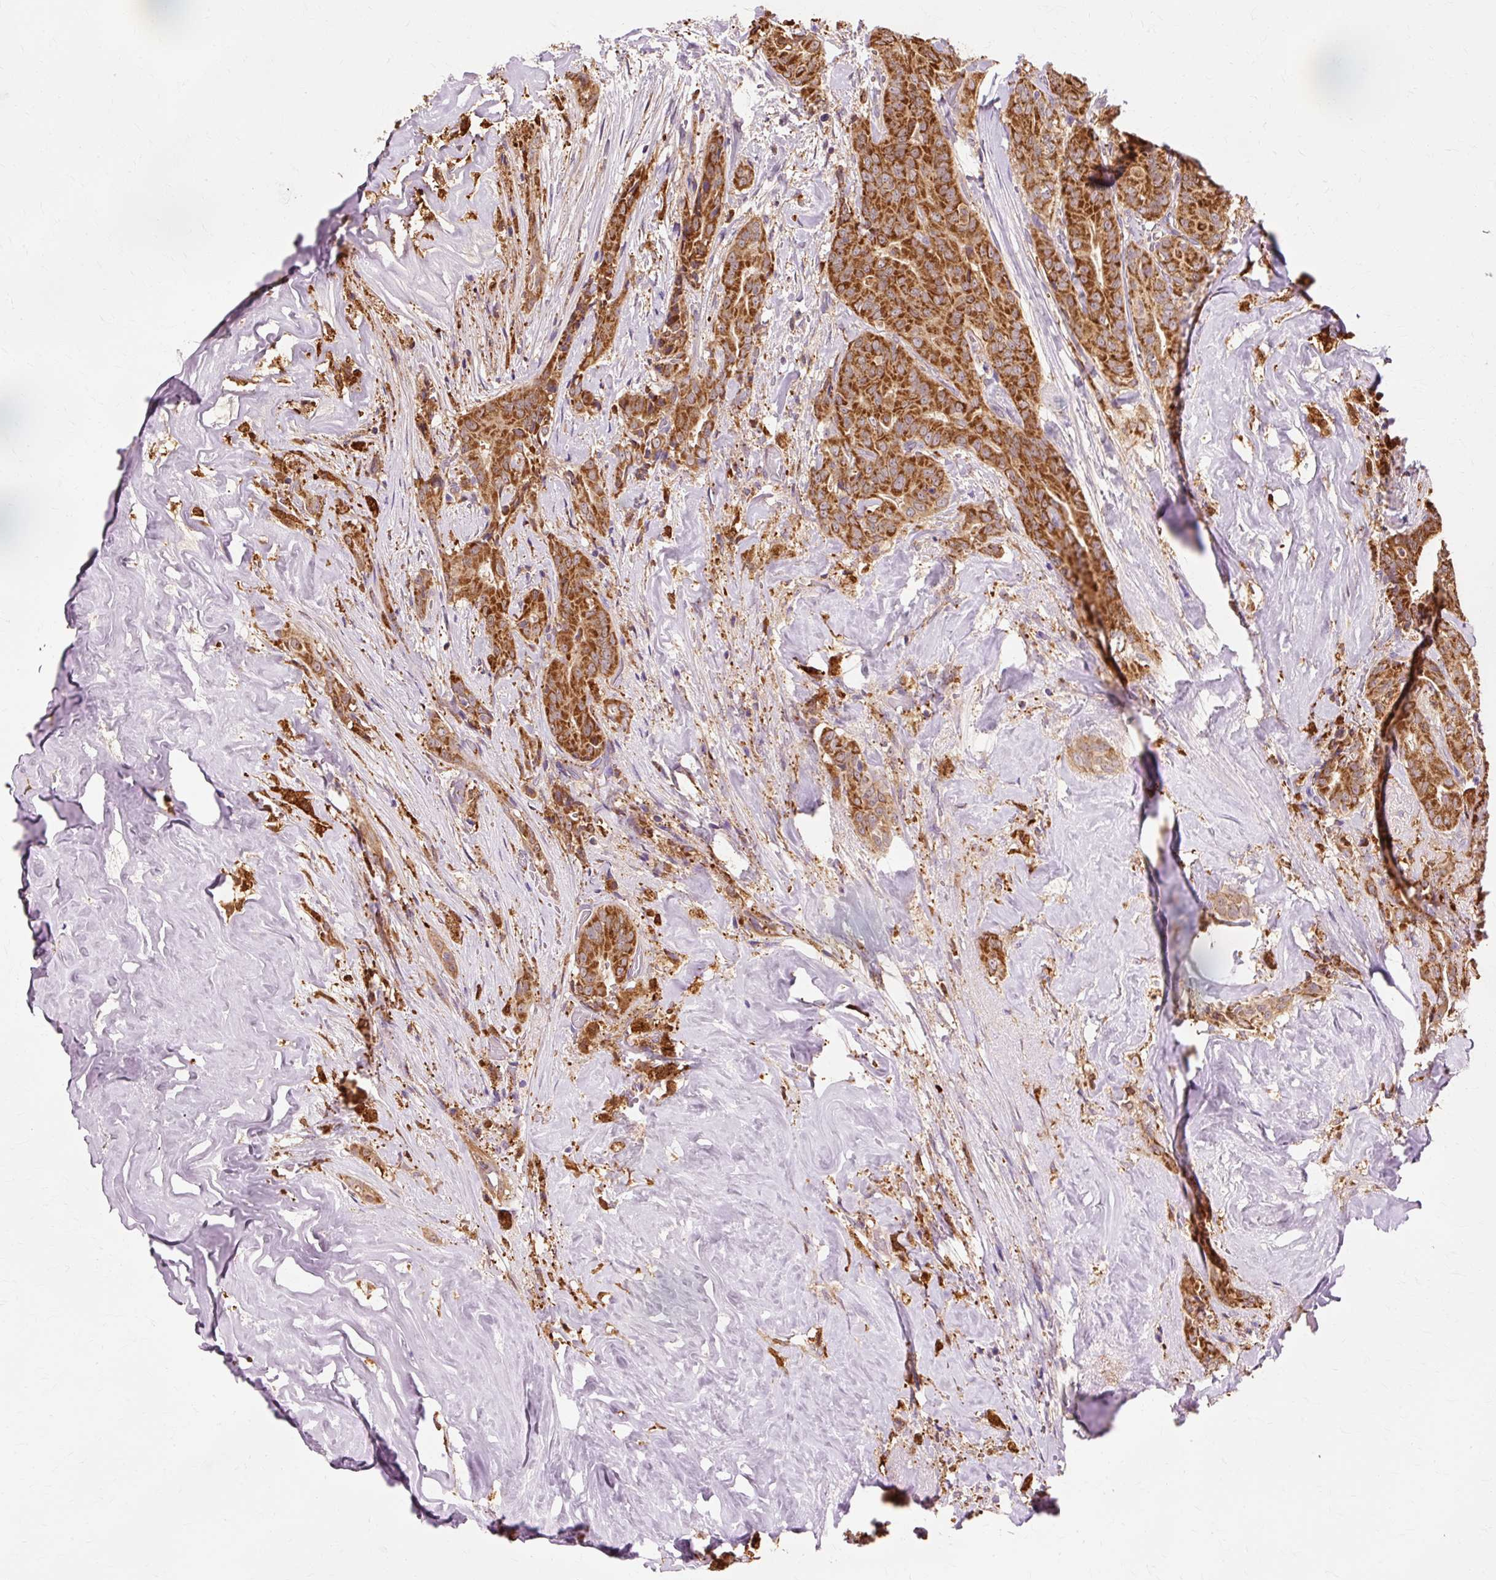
{"staining": {"intensity": "strong", "quantity": ">75%", "location": "cytoplasmic/membranous"}, "tissue": "thyroid cancer", "cell_type": "Tumor cells", "image_type": "cancer", "snomed": [{"axis": "morphology", "description": "Papillary adenocarcinoma, NOS"}, {"axis": "topography", "description": "Thyroid gland"}], "caption": "Immunohistochemistry (DAB (3,3'-diaminobenzidine)) staining of papillary adenocarcinoma (thyroid) exhibits strong cytoplasmic/membranous protein positivity in about >75% of tumor cells.", "gene": "GPX1", "patient": {"sex": "male", "age": 61}}